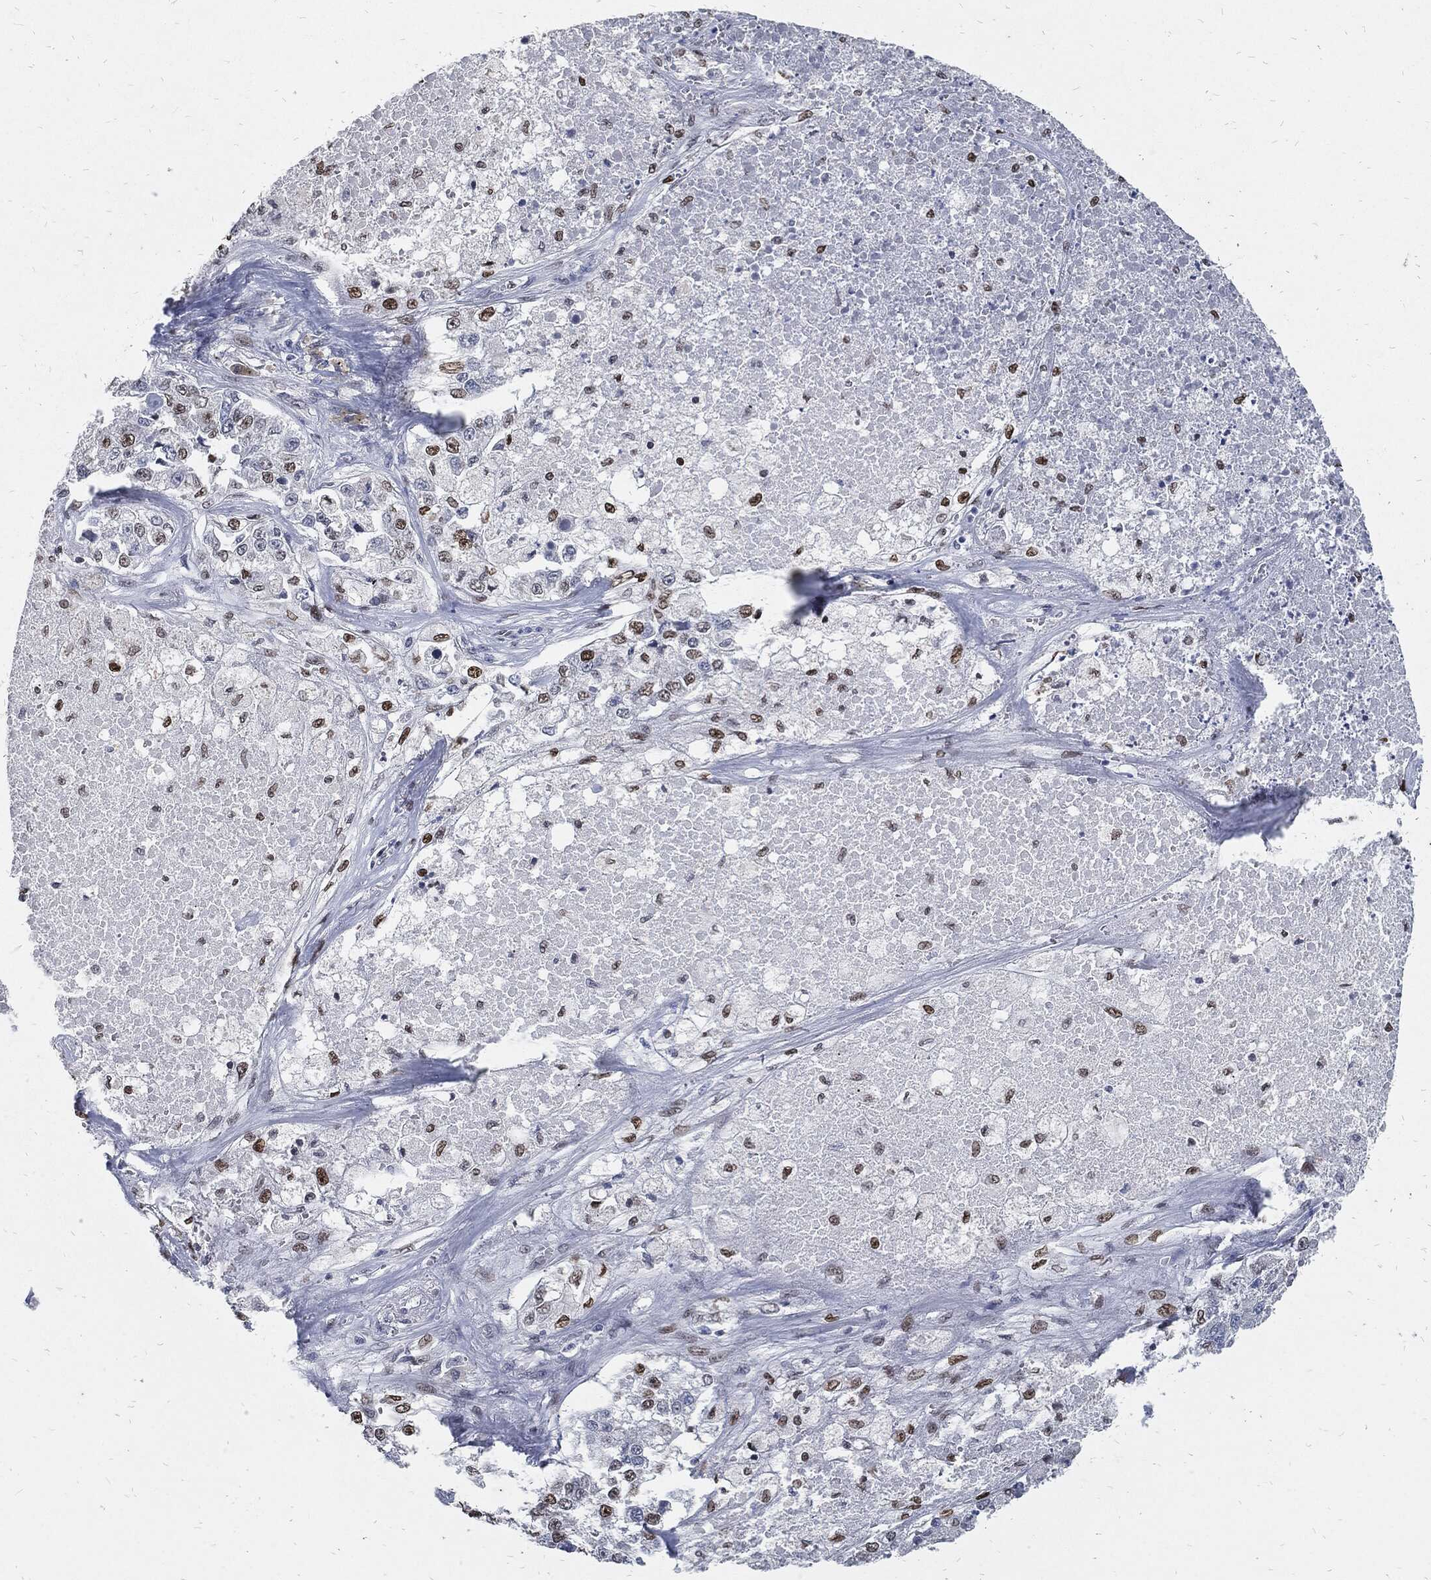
{"staining": {"intensity": "moderate", "quantity": "<25%", "location": "nuclear"}, "tissue": "lung cancer", "cell_type": "Tumor cells", "image_type": "cancer", "snomed": [{"axis": "morphology", "description": "Adenocarcinoma, NOS"}, {"axis": "topography", "description": "Lung"}], "caption": "A micrograph of human lung cancer (adenocarcinoma) stained for a protein reveals moderate nuclear brown staining in tumor cells.", "gene": "JUN", "patient": {"sex": "male", "age": 49}}